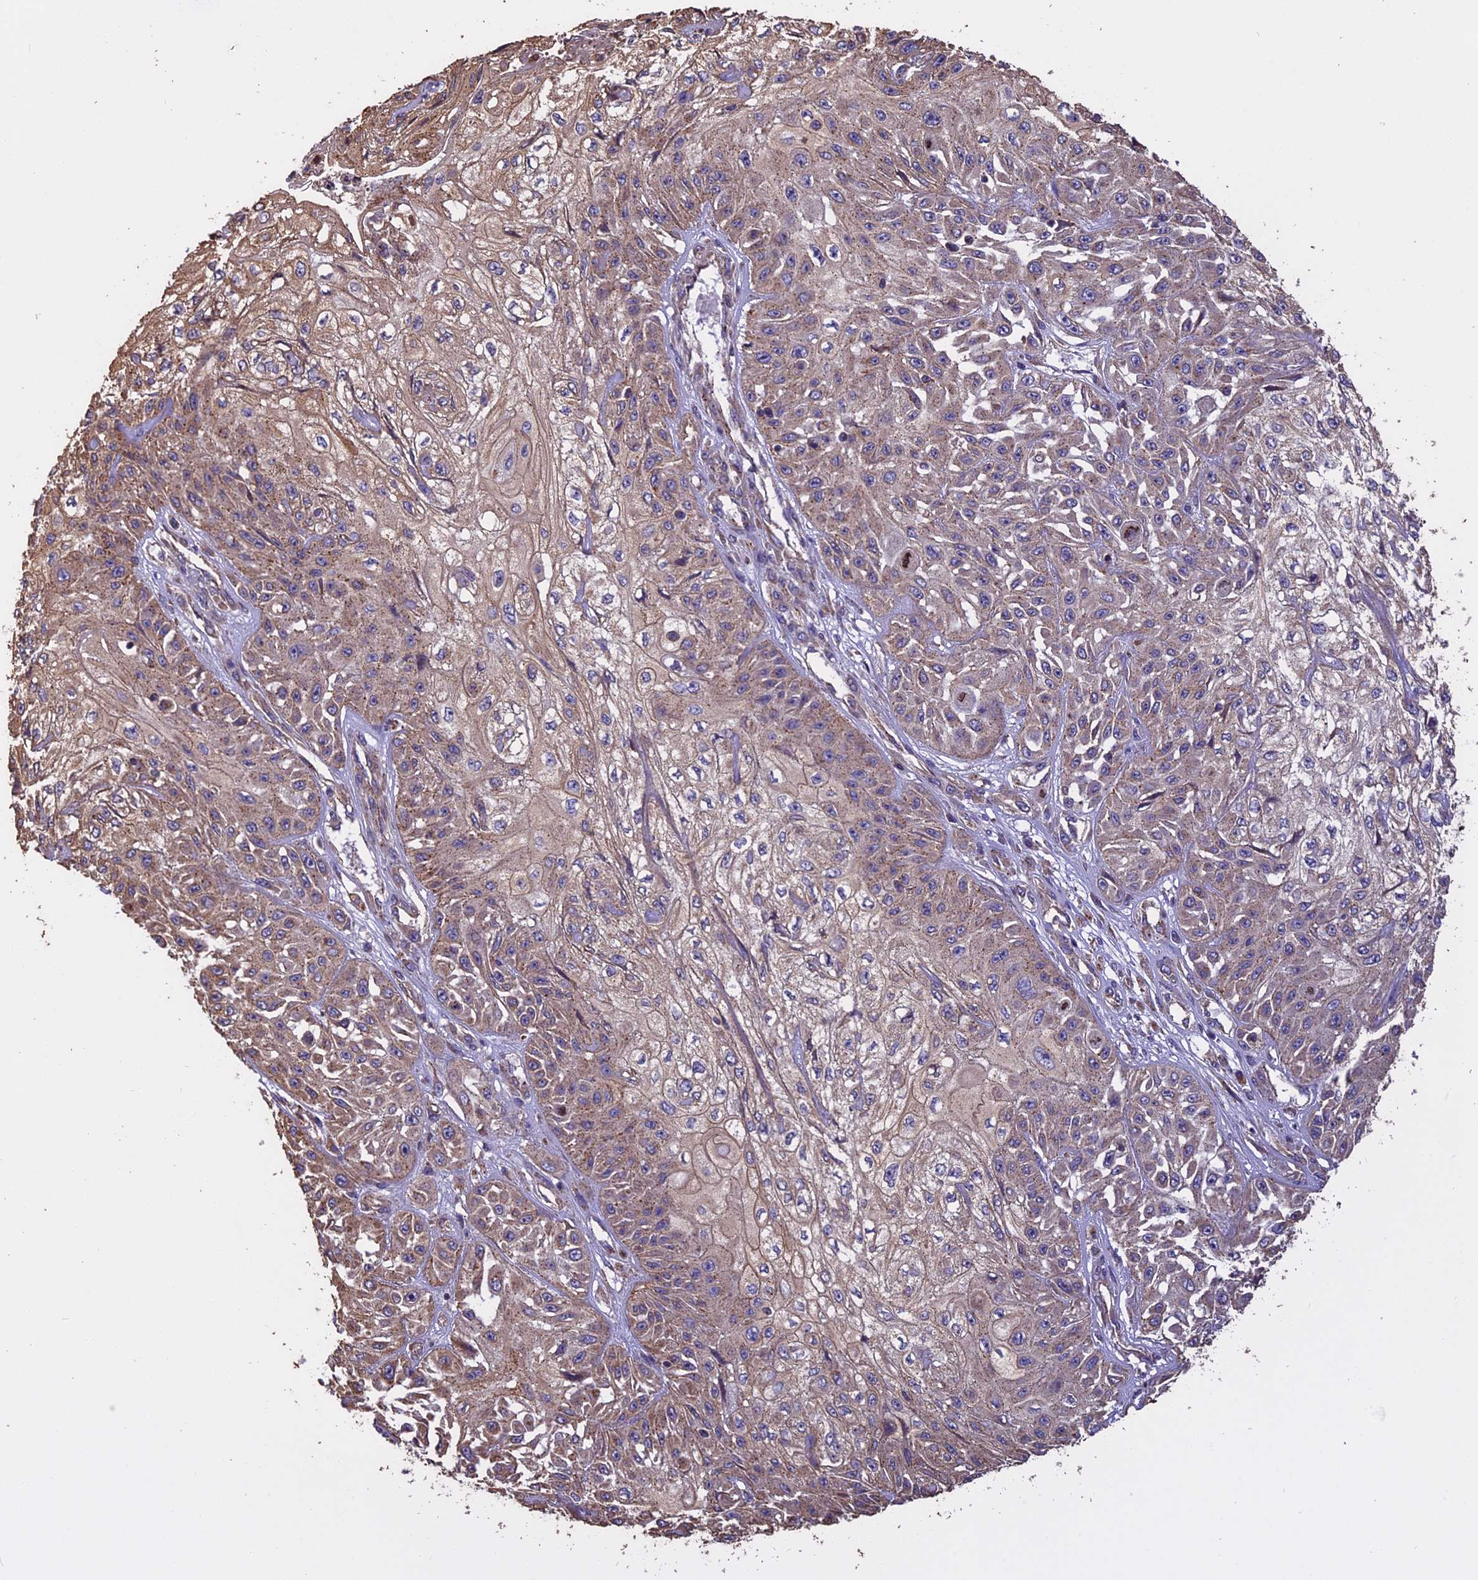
{"staining": {"intensity": "weak", "quantity": ">75%", "location": "cytoplasmic/membranous"}, "tissue": "skin cancer", "cell_type": "Tumor cells", "image_type": "cancer", "snomed": [{"axis": "morphology", "description": "Squamous cell carcinoma, NOS"}, {"axis": "morphology", "description": "Squamous cell carcinoma, metastatic, NOS"}, {"axis": "topography", "description": "Skin"}, {"axis": "topography", "description": "Lymph node"}], "caption": "Immunohistochemistry staining of skin metastatic squamous cell carcinoma, which shows low levels of weak cytoplasmic/membranous expression in about >75% of tumor cells indicating weak cytoplasmic/membranous protein expression. The staining was performed using DAB (brown) for protein detection and nuclei were counterstained in hematoxylin (blue).", "gene": "CHMP2A", "patient": {"sex": "male", "age": 75}}